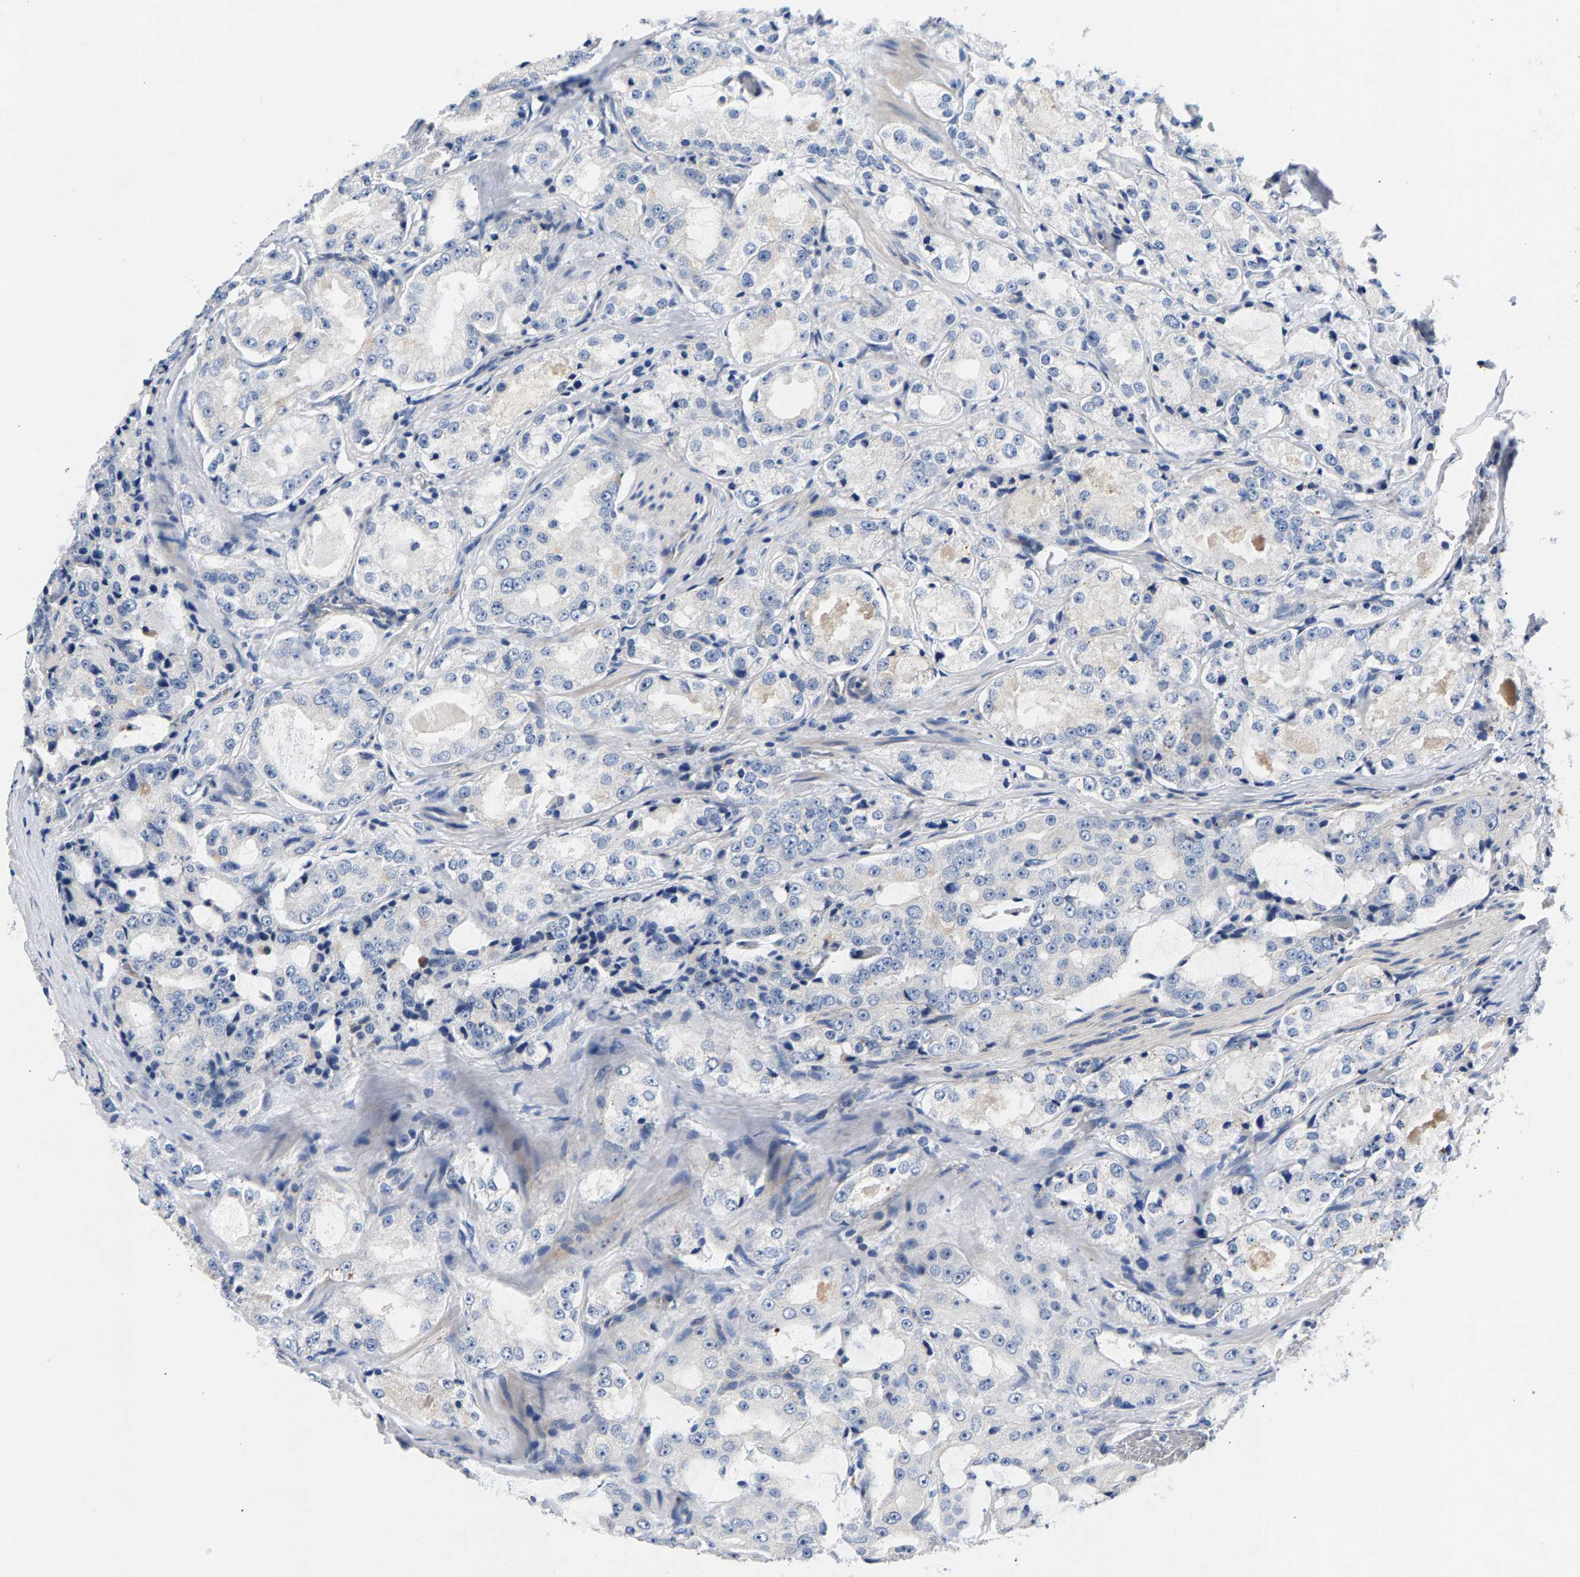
{"staining": {"intensity": "negative", "quantity": "none", "location": "none"}, "tissue": "prostate cancer", "cell_type": "Tumor cells", "image_type": "cancer", "snomed": [{"axis": "morphology", "description": "Adenocarcinoma, High grade"}, {"axis": "topography", "description": "Prostate"}], "caption": "Immunohistochemistry (IHC) of human prostate high-grade adenocarcinoma shows no staining in tumor cells.", "gene": "P2RY4", "patient": {"sex": "male", "age": 73}}